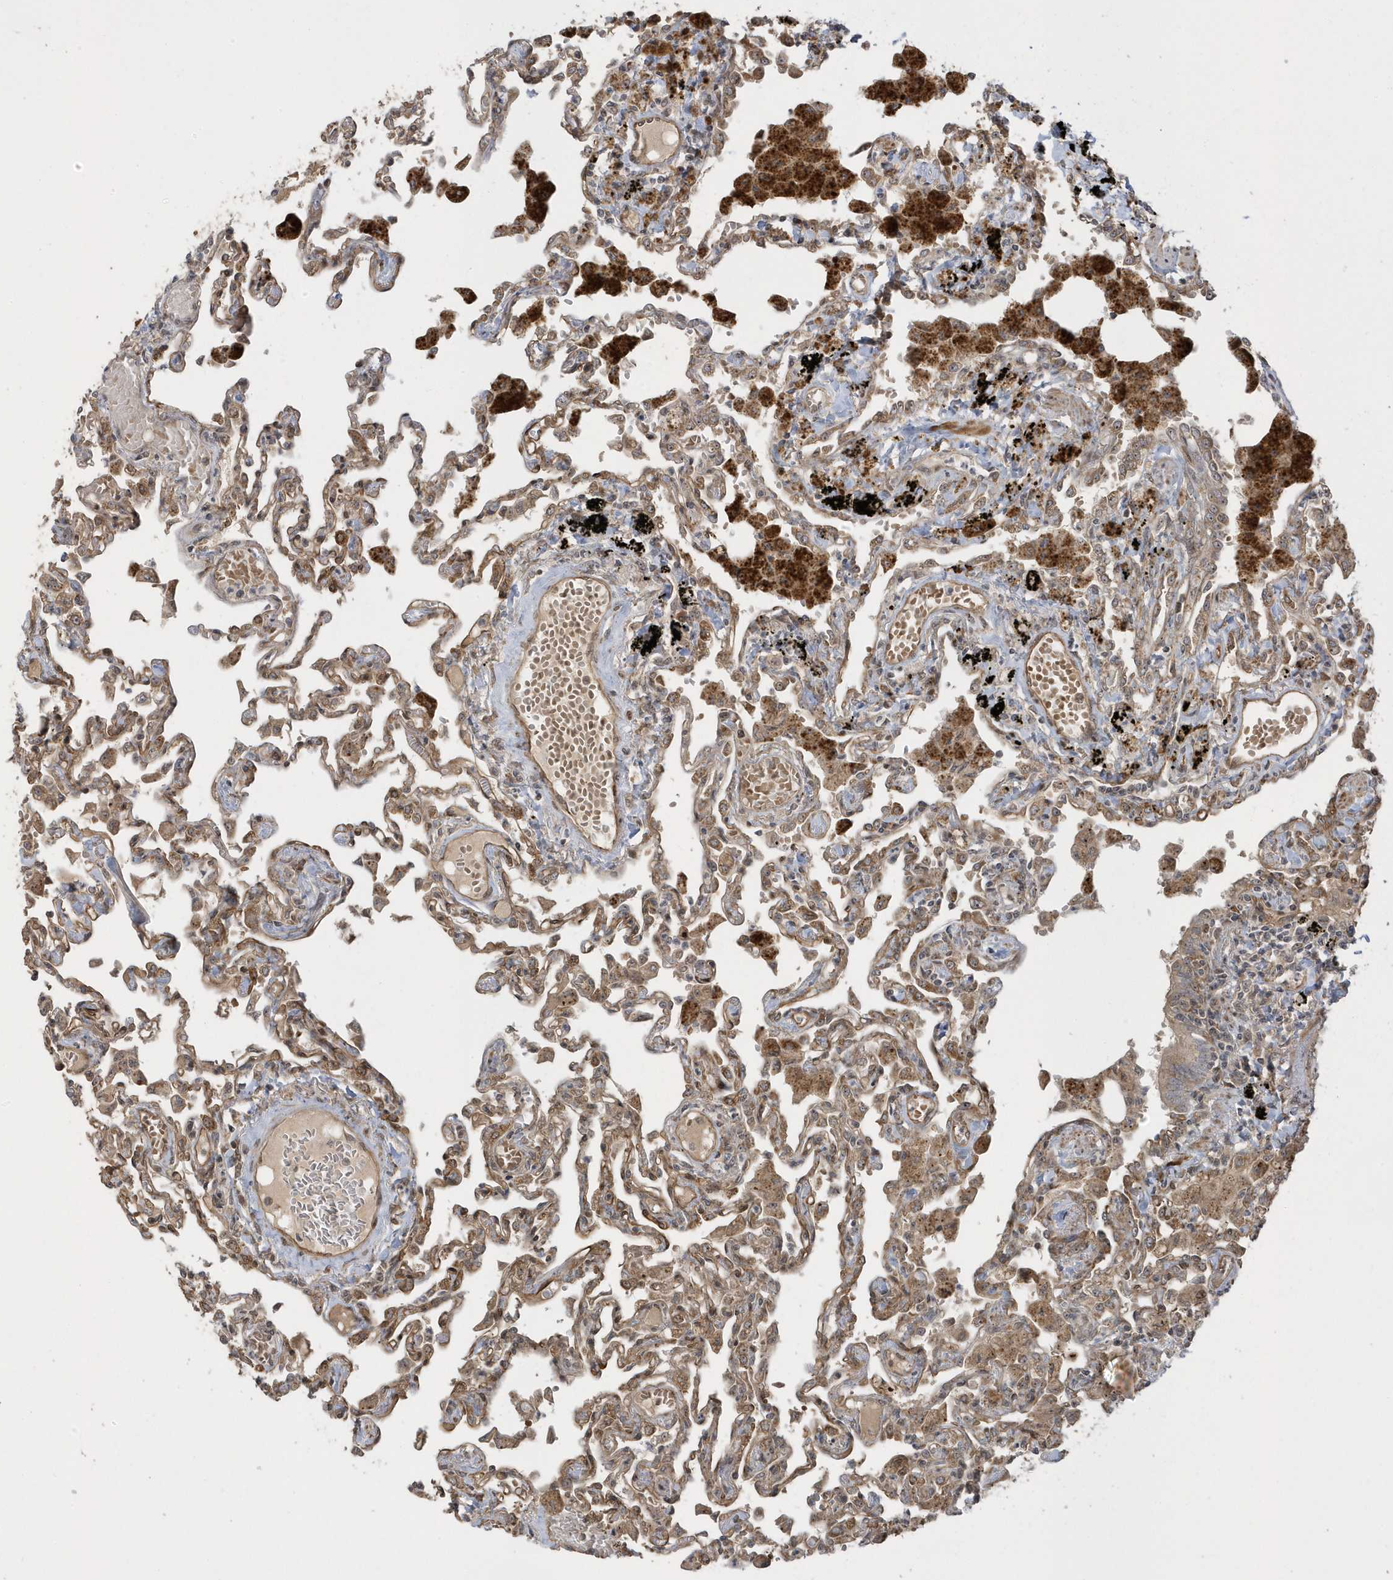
{"staining": {"intensity": "moderate", "quantity": ">75%", "location": "cytoplasmic/membranous"}, "tissue": "lung", "cell_type": "Alveolar cells", "image_type": "normal", "snomed": [{"axis": "morphology", "description": "Normal tissue, NOS"}, {"axis": "topography", "description": "Bronchus"}, {"axis": "topography", "description": "Lung"}], "caption": "Brown immunohistochemical staining in unremarkable human lung exhibits moderate cytoplasmic/membranous positivity in approximately >75% of alveolar cells. Nuclei are stained in blue.", "gene": "ECM2", "patient": {"sex": "female", "age": 49}}